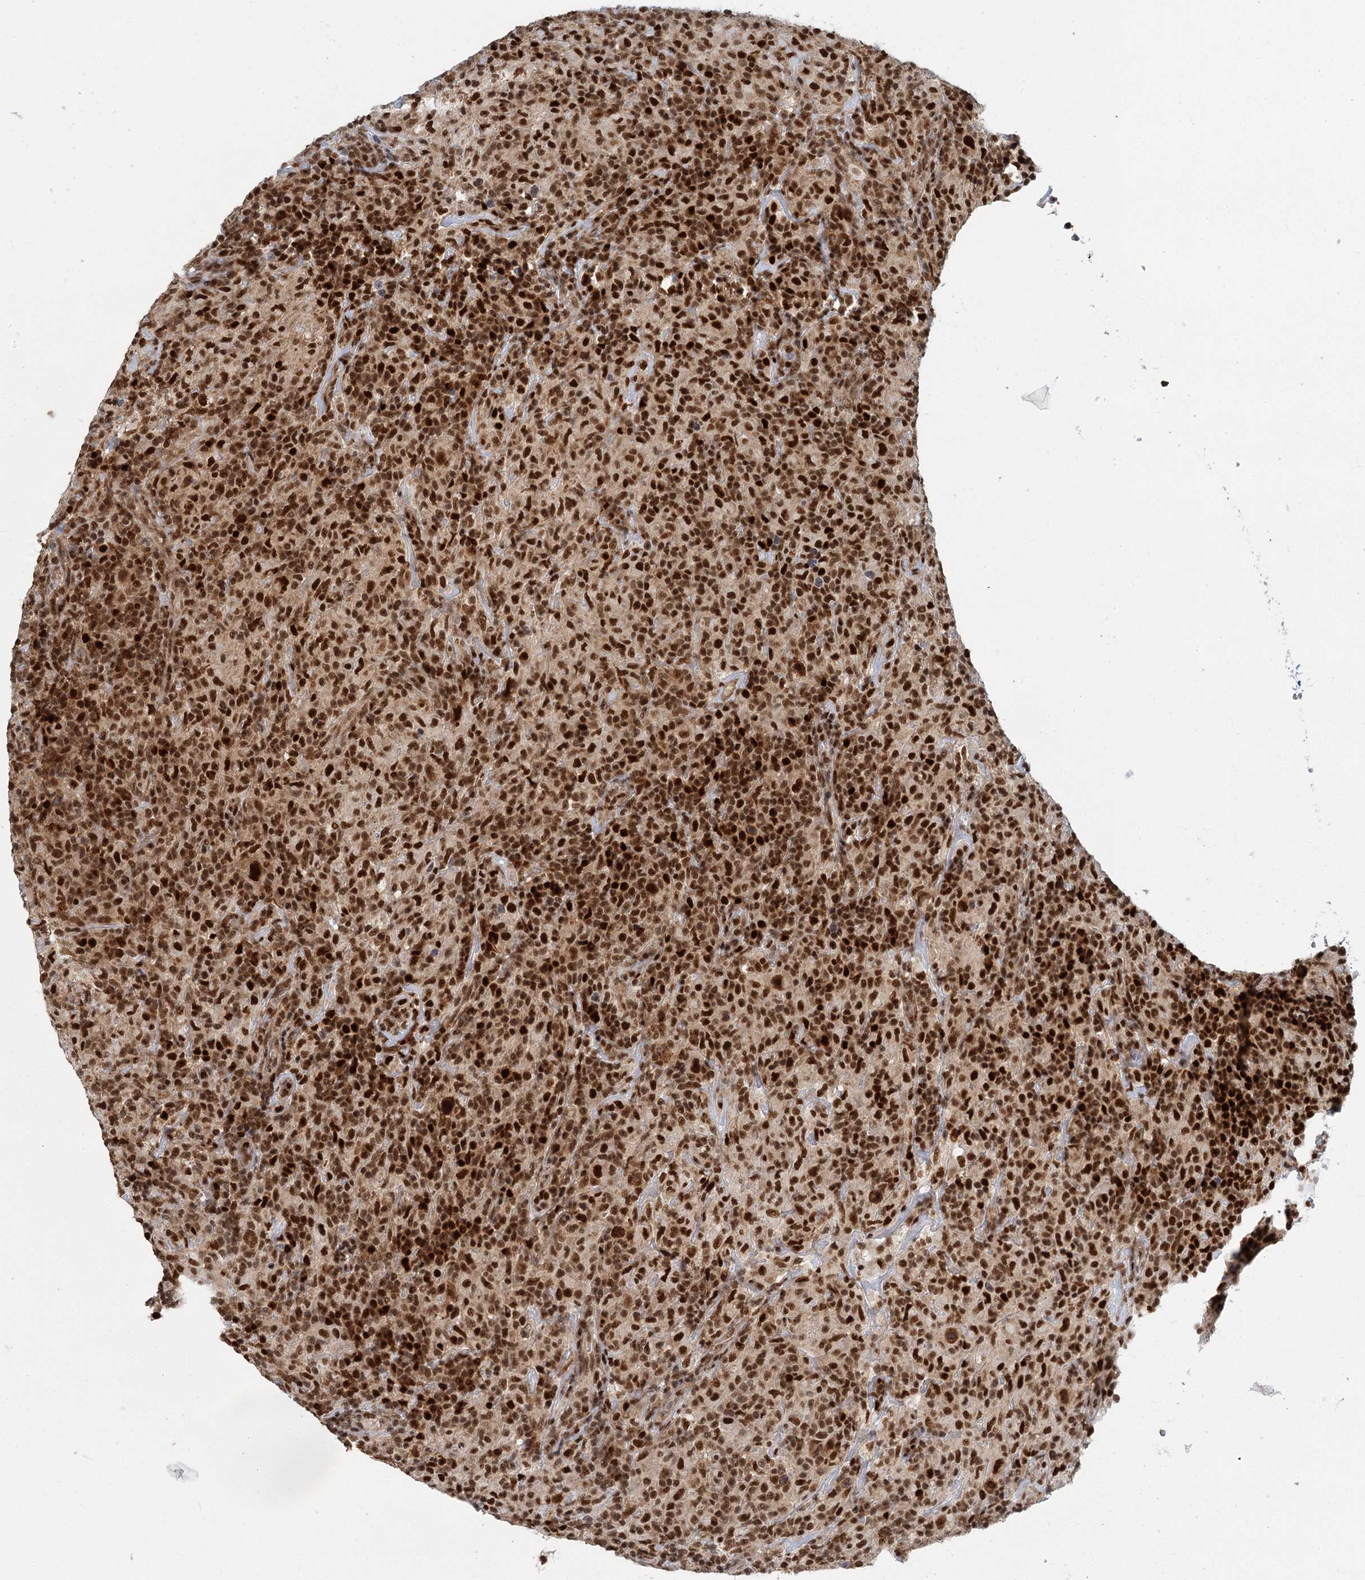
{"staining": {"intensity": "strong", "quantity": ">75%", "location": "nuclear"}, "tissue": "lymphoma", "cell_type": "Tumor cells", "image_type": "cancer", "snomed": [{"axis": "morphology", "description": "Hodgkin's disease, NOS"}, {"axis": "topography", "description": "Lymph node"}], "caption": "A histopathology image showing strong nuclear positivity in approximately >75% of tumor cells in Hodgkin's disease, as visualized by brown immunohistochemical staining.", "gene": "GPATCH11", "patient": {"sex": "male", "age": 70}}